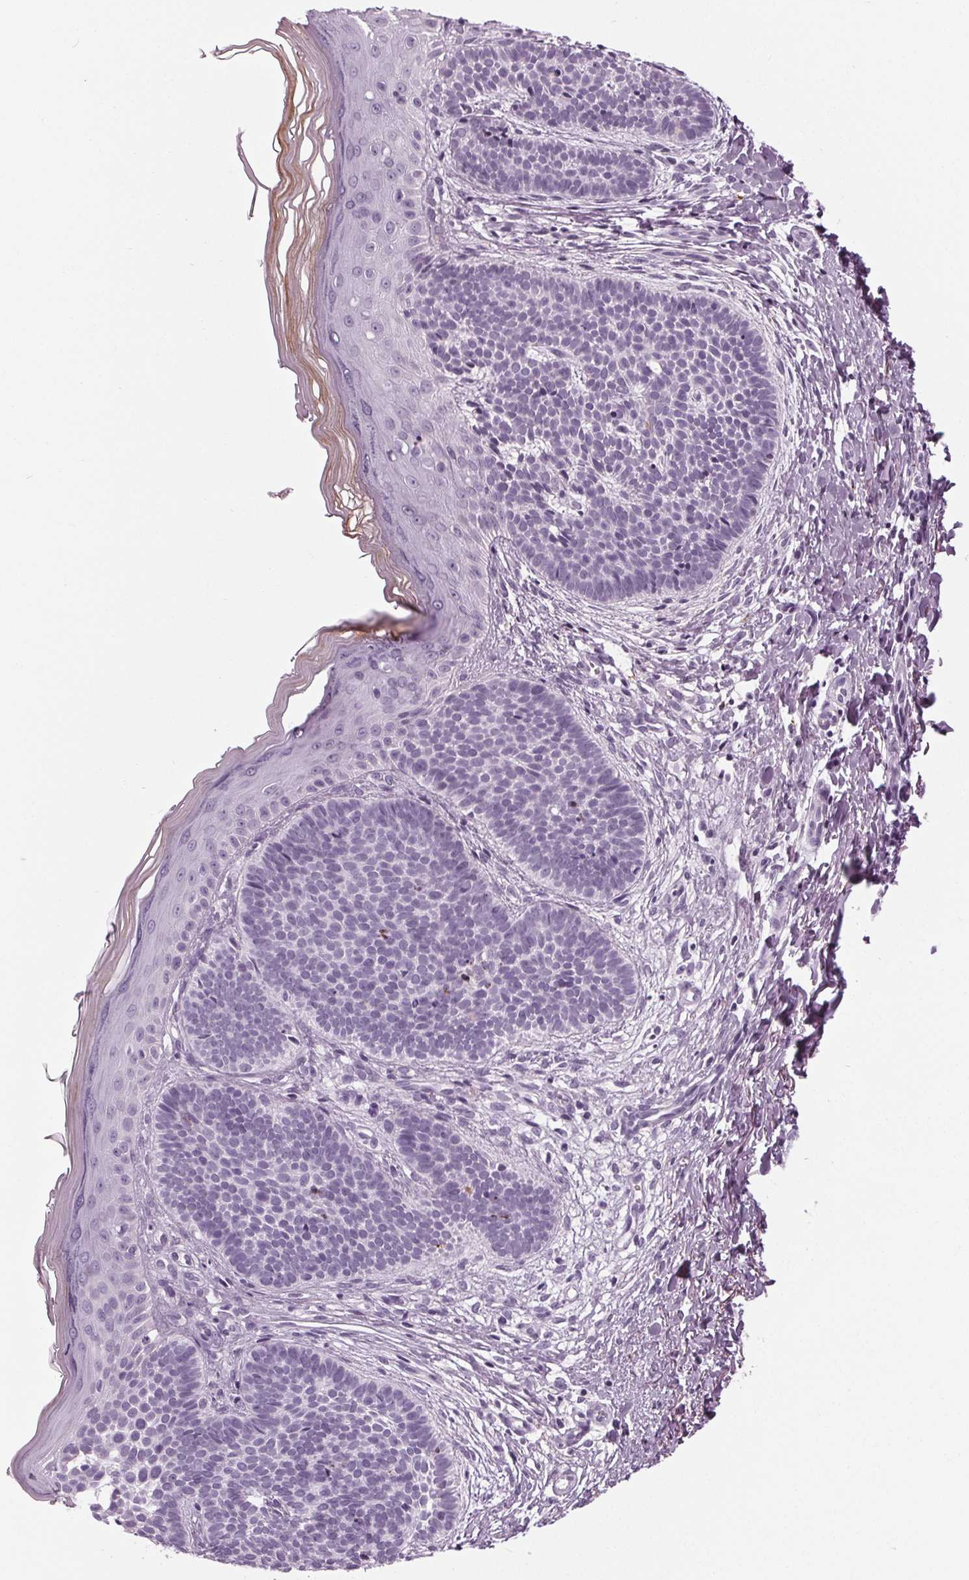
{"staining": {"intensity": "negative", "quantity": "none", "location": "none"}, "tissue": "skin cancer", "cell_type": "Tumor cells", "image_type": "cancer", "snomed": [{"axis": "morphology", "description": "Basal cell carcinoma"}, {"axis": "topography", "description": "Skin"}], "caption": "This is an immunohistochemistry (IHC) image of skin basal cell carcinoma. There is no staining in tumor cells.", "gene": "CYP3A43", "patient": {"sex": "female", "age": 70}}